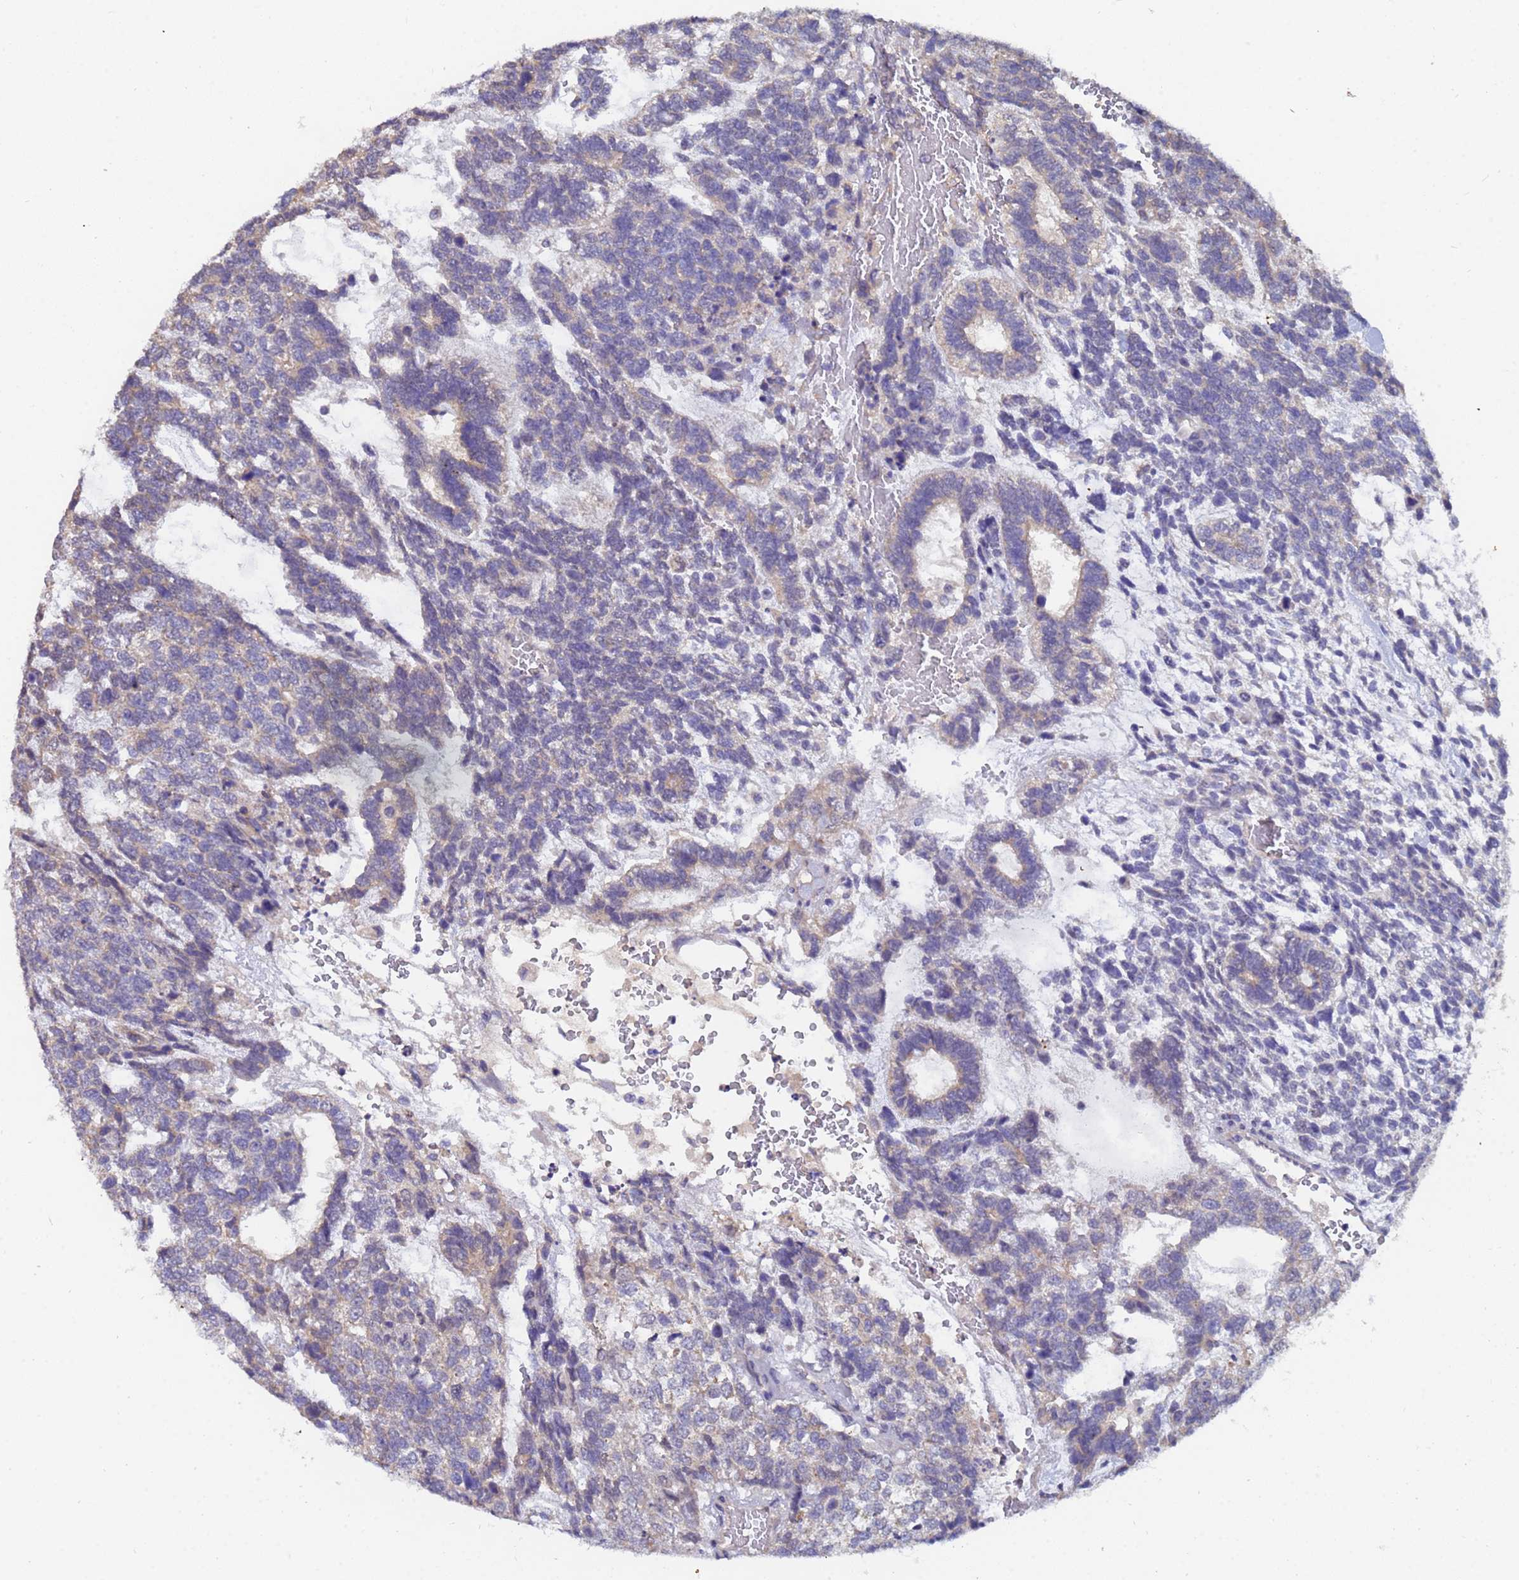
{"staining": {"intensity": "negative", "quantity": "none", "location": "none"}, "tissue": "testis cancer", "cell_type": "Tumor cells", "image_type": "cancer", "snomed": [{"axis": "morphology", "description": "Carcinoma, Embryonal, NOS"}, {"axis": "topography", "description": "Testis"}], "caption": "IHC histopathology image of neoplastic tissue: human testis cancer stained with DAB displays no significant protein staining in tumor cells. (Brightfield microscopy of DAB (3,3'-diaminobenzidine) immunohistochemistry (IHC) at high magnification).", "gene": "IHO1", "patient": {"sex": "male", "age": 23}}